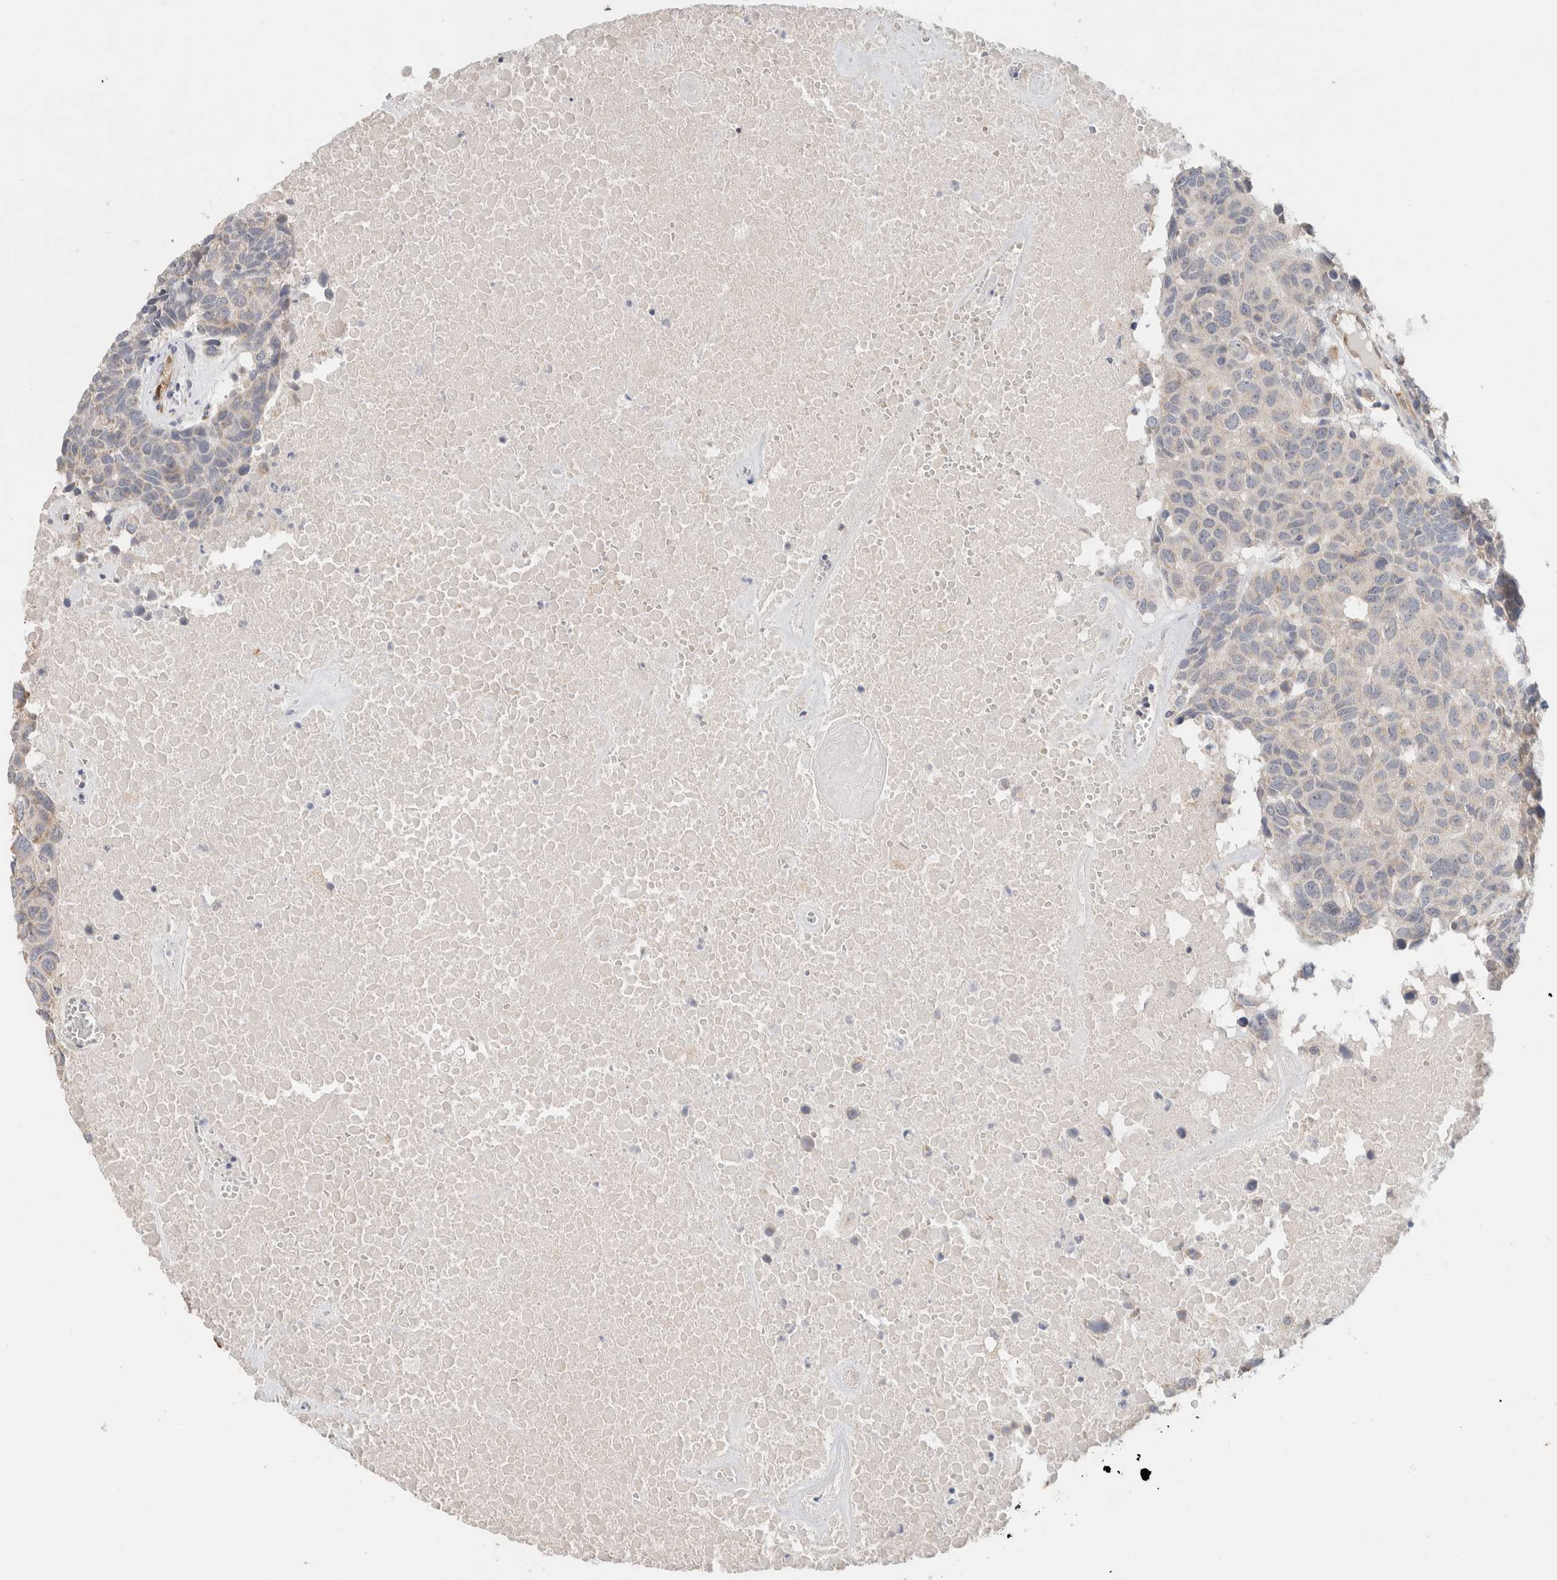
{"staining": {"intensity": "negative", "quantity": "none", "location": "none"}, "tissue": "head and neck cancer", "cell_type": "Tumor cells", "image_type": "cancer", "snomed": [{"axis": "morphology", "description": "Squamous cell carcinoma, NOS"}, {"axis": "topography", "description": "Head-Neck"}], "caption": "Immunohistochemistry (IHC) photomicrograph of neoplastic tissue: head and neck cancer (squamous cell carcinoma) stained with DAB (3,3'-diaminobenzidine) displays no significant protein staining in tumor cells.", "gene": "CA13", "patient": {"sex": "male", "age": 66}}